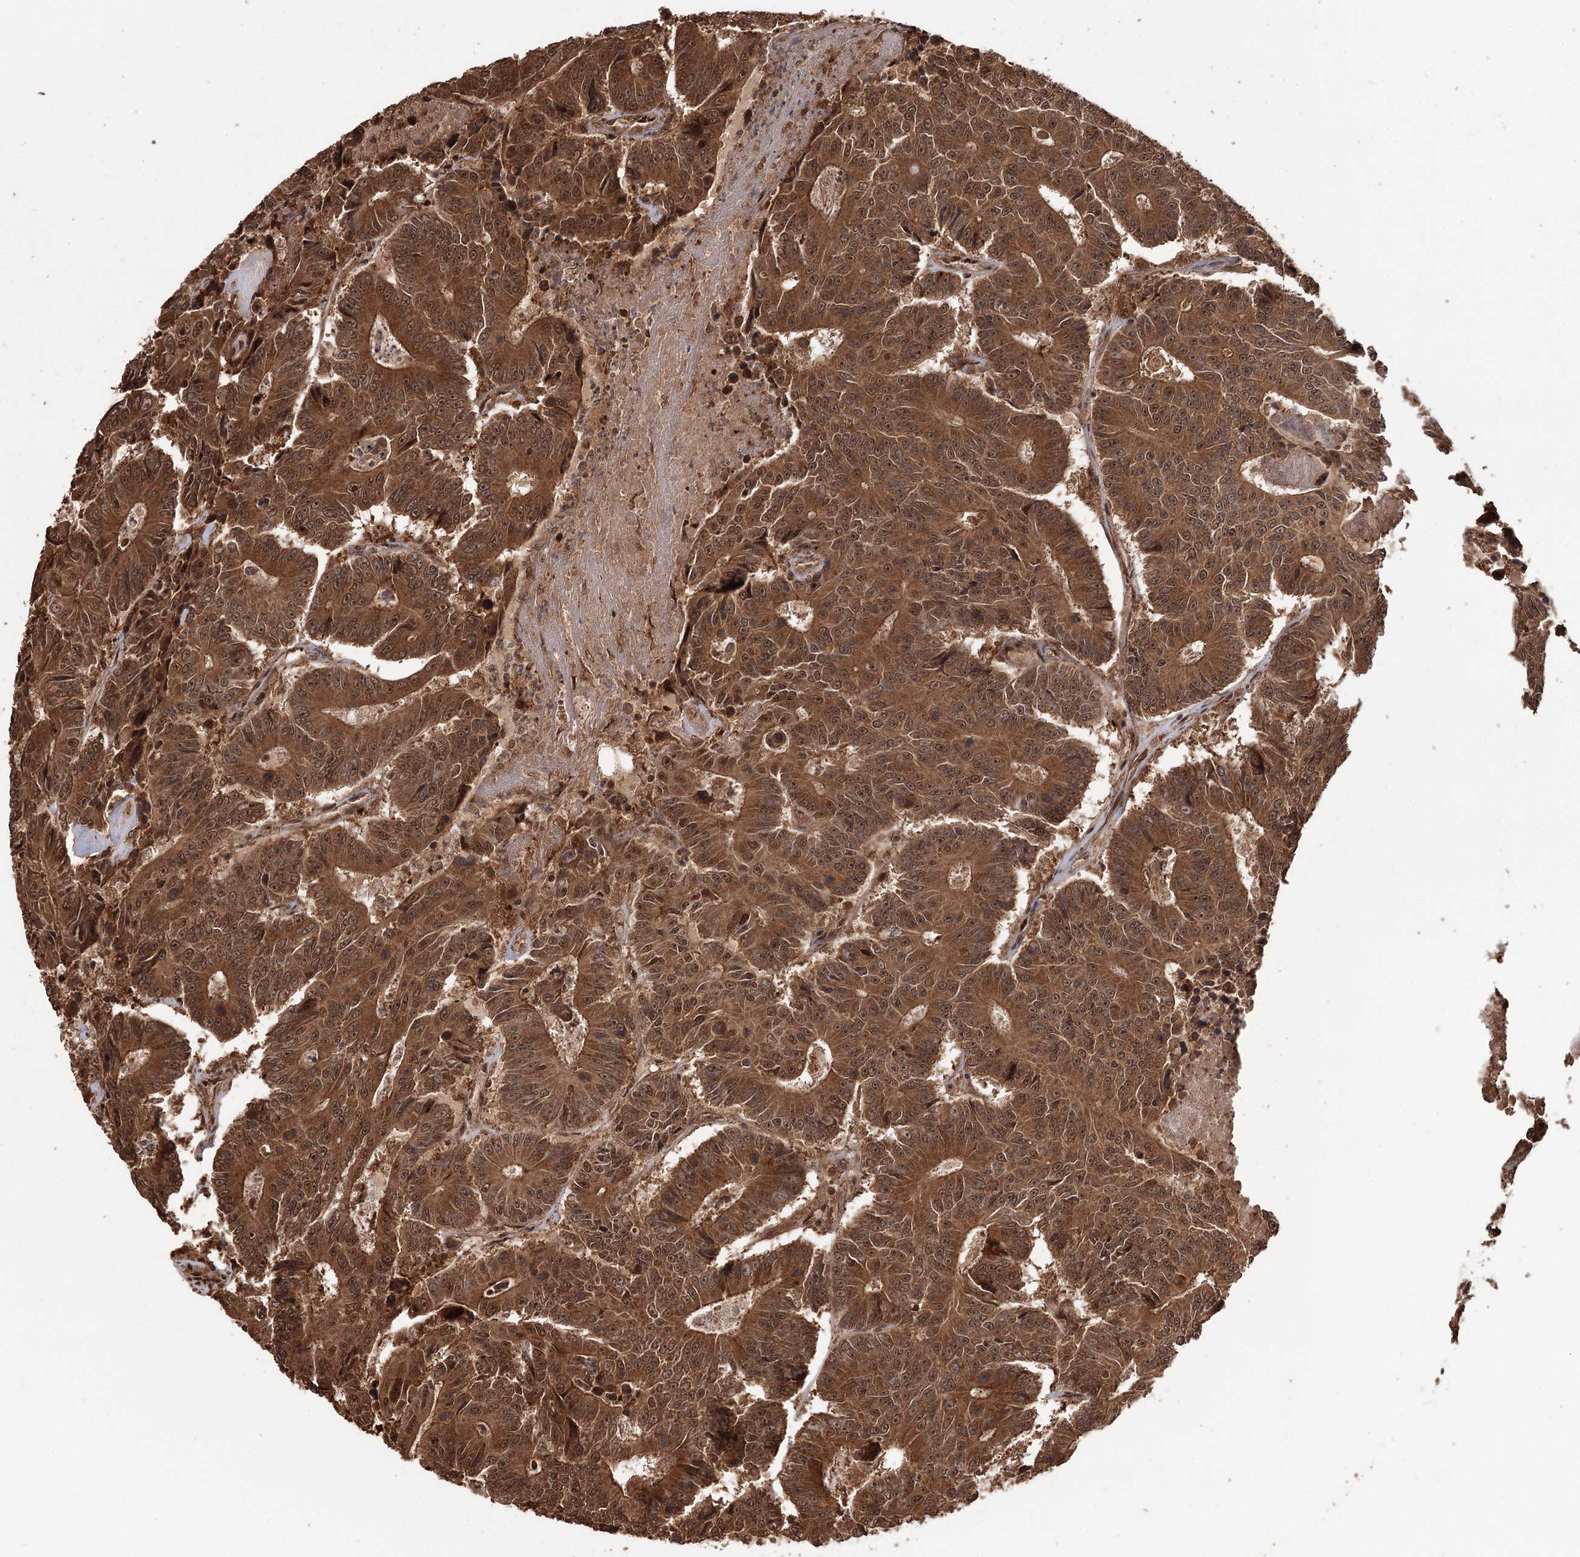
{"staining": {"intensity": "strong", "quantity": ">75%", "location": "cytoplasmic/membranous,nuclear"}, "tissue": "colorectal cancer", "cell_type": "Tumor cells", "image_type": "cancer", "snomed": [{"axis": "morphology", "description": "Adenocarcinoma, NOS"}, {"axis": "topography", "description": "Colon"}], "caption": "Immunohistochemistry (IHC) micrograph of adenocarcinoma (colorectal) stained for a protein (brown), which demonstrates high levels of strong cytoplasmic/membranous and nuclear positivity in approximately >75% of tumor cells.", "gene": "N6AMT1", "patient": {"sex": "male", "age": 83}}